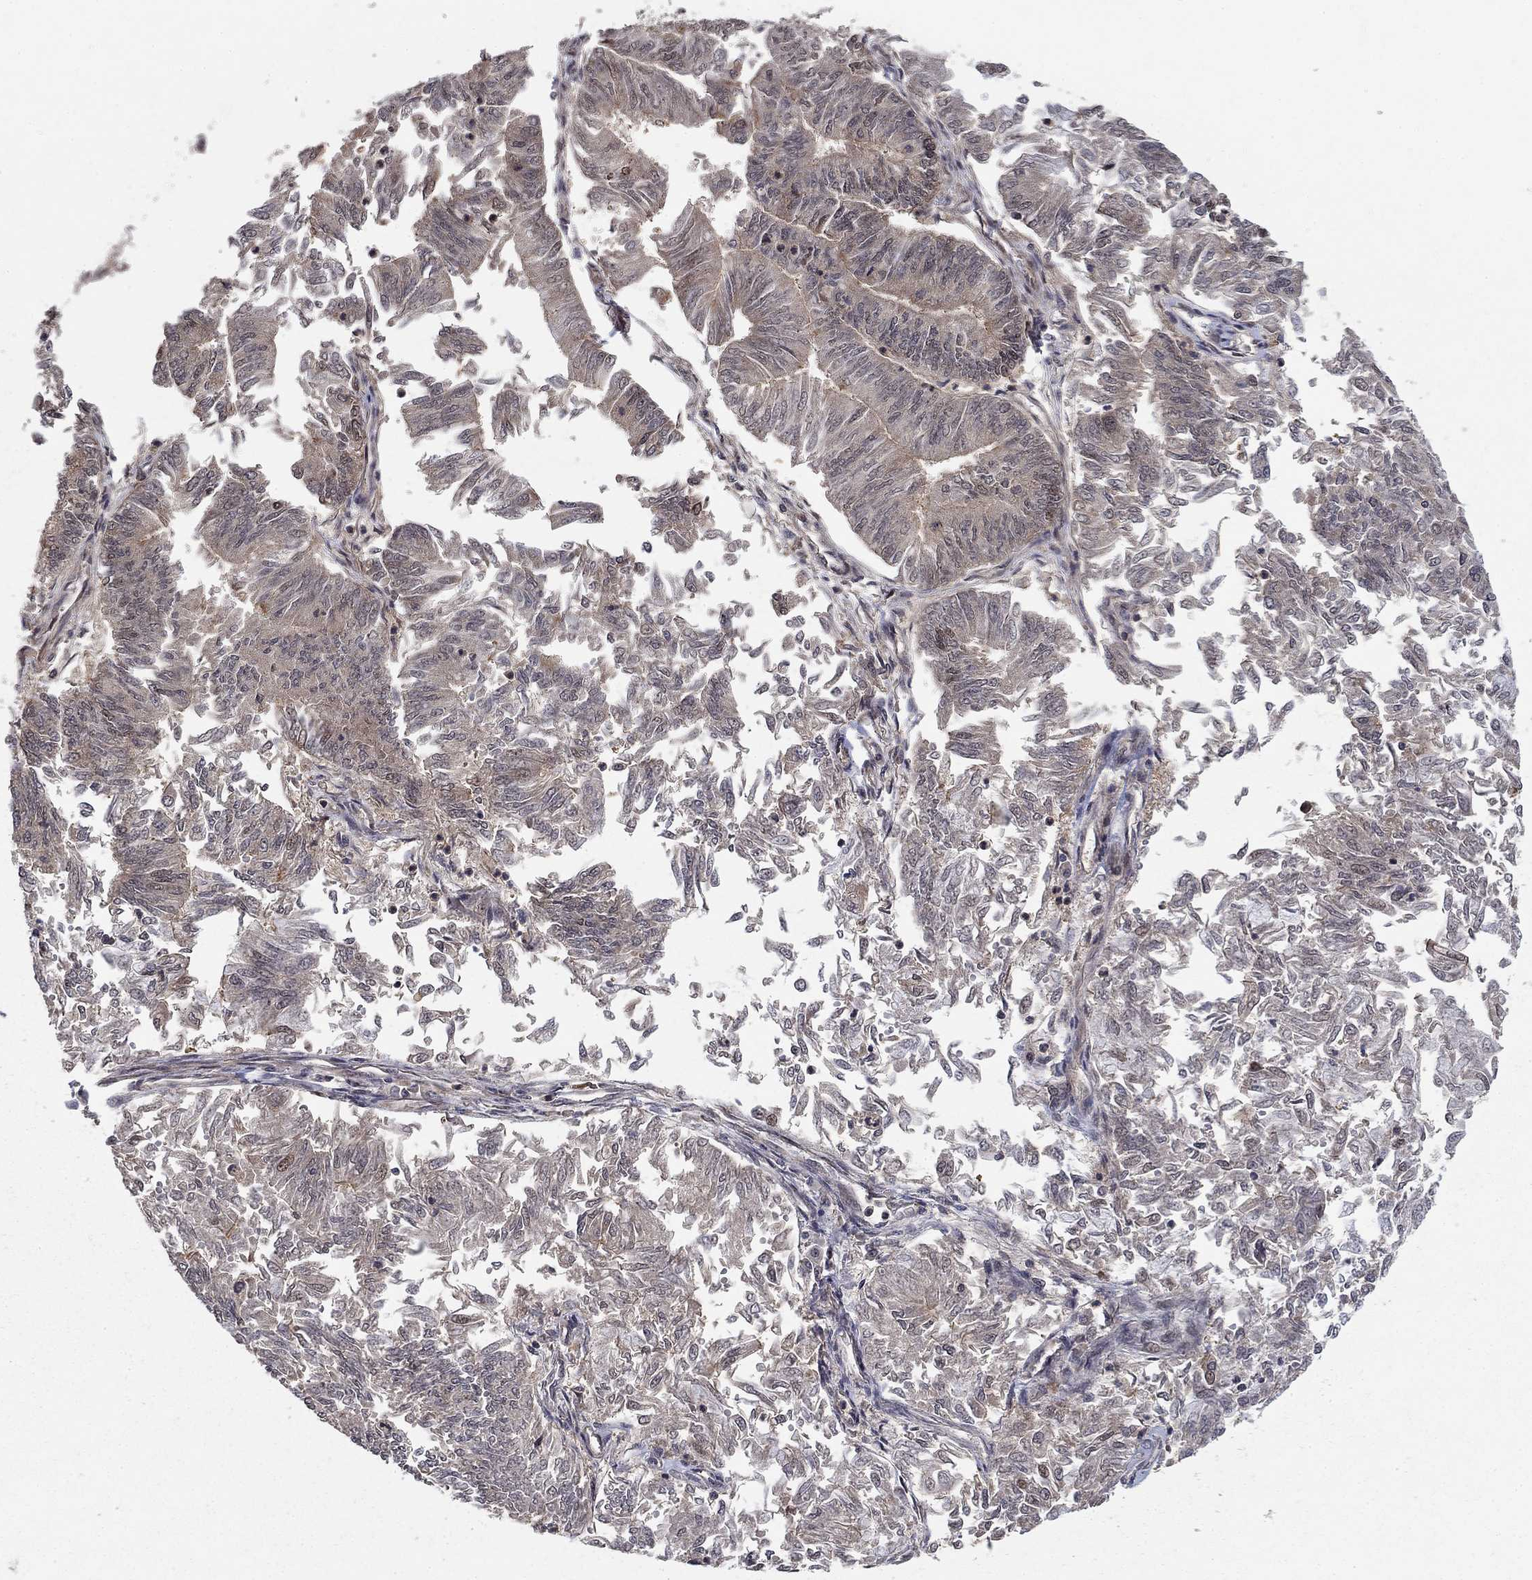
{"staining": {"intensity": "weak", "quantity": "25%-75%", "location": "cytoplasmic/membranous"}, "tissue": "endometrial cancer", "cell_type": "Tumor cells", "image_type": "cancer", "snomed": [{"axis": "morphology", "description": "Adenocarcinoma, NOS"}, {"axis": "topography", "description": "Endometrium"}], "caption": "IHC of endometrial cancer demonstrates low levels of weak cytoplasmic/membranous staining in approximately 25%-75% of tumor cells.", "gene": "CCDC66", "patient": {"sex": "female", "age": 59}}